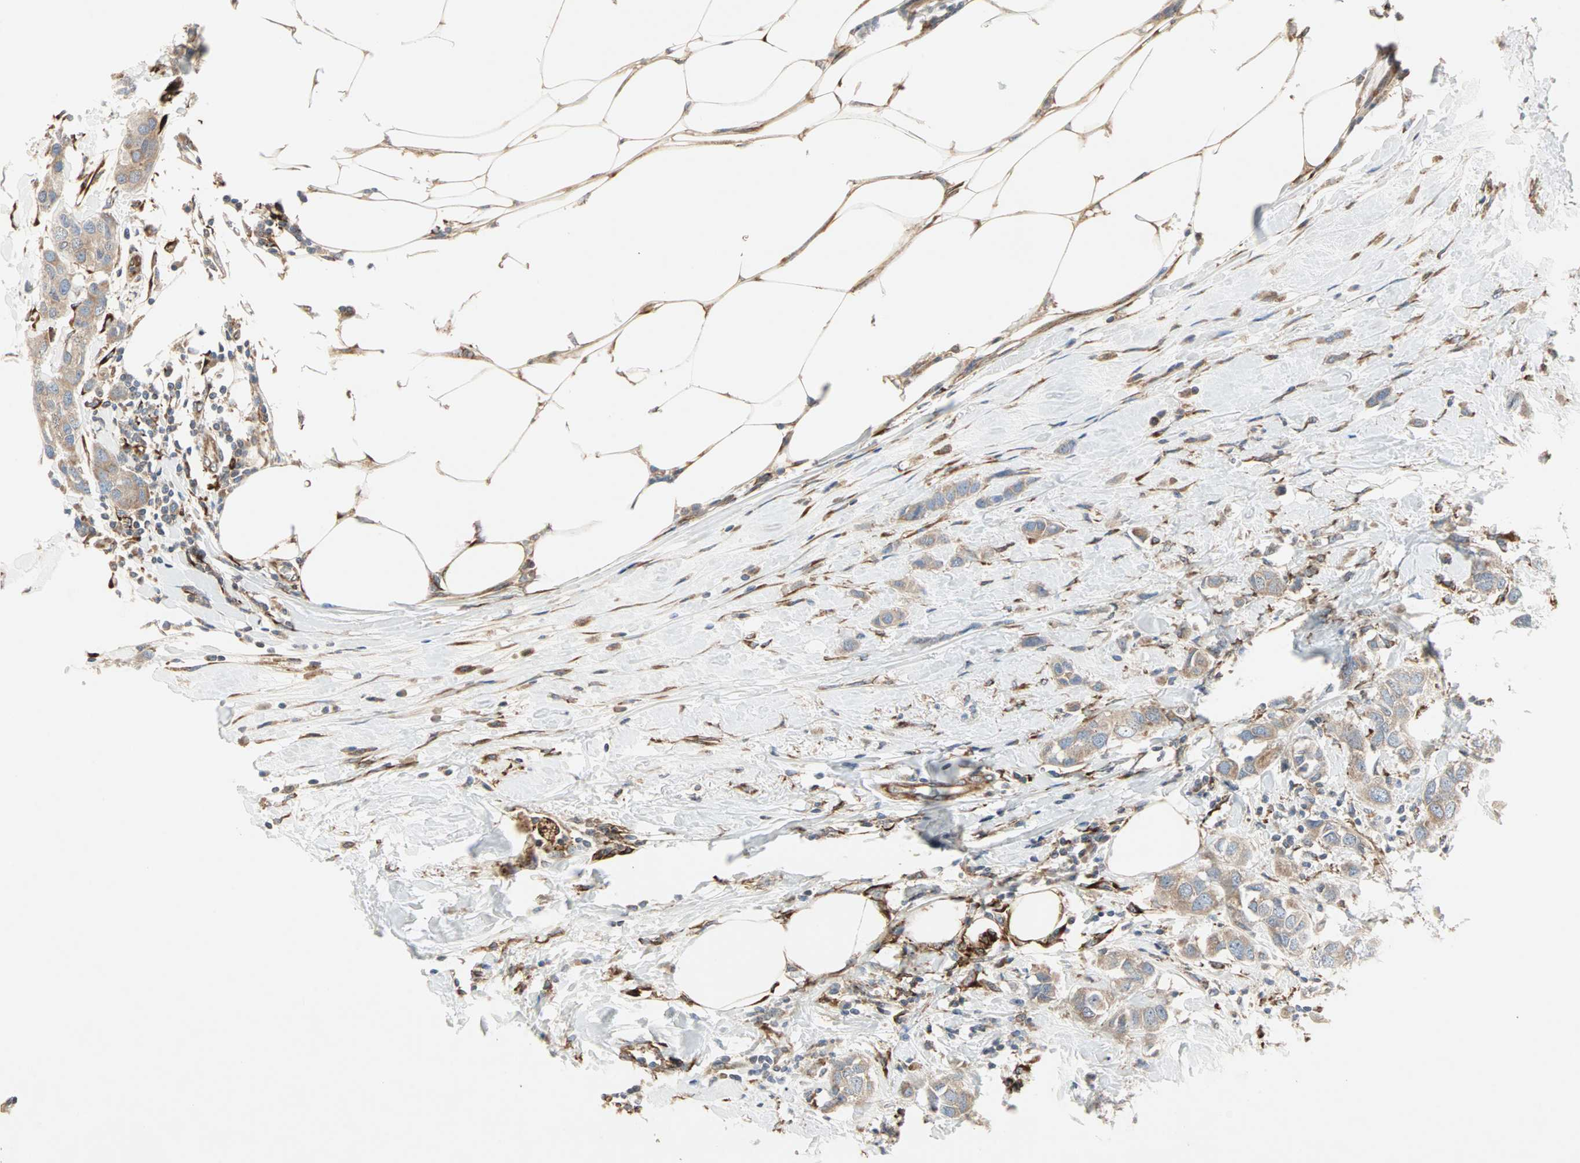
{"staining": {"intensity": "moderate", "quantity": ">75%", "location": "cytoplasmic/membranous"}, "tissue": "breast cancer", "cell_type": "Tumor cells", "image_type": "cancer", "snomed": [{"axis": "morphology", "description": "Duct carcinoma"}, {"axis": "topography", "description": "Breast"}], "caption": "The immunohistochemical stain shows moderate cytoplasmic/membranous positivity in tumor cells of breast cancer (infiltrating ductal carcinoma) tissue. Nuclei are stained in blue.", "gene": "H6PD", "patient": {"sex": "female", "age": 50}}